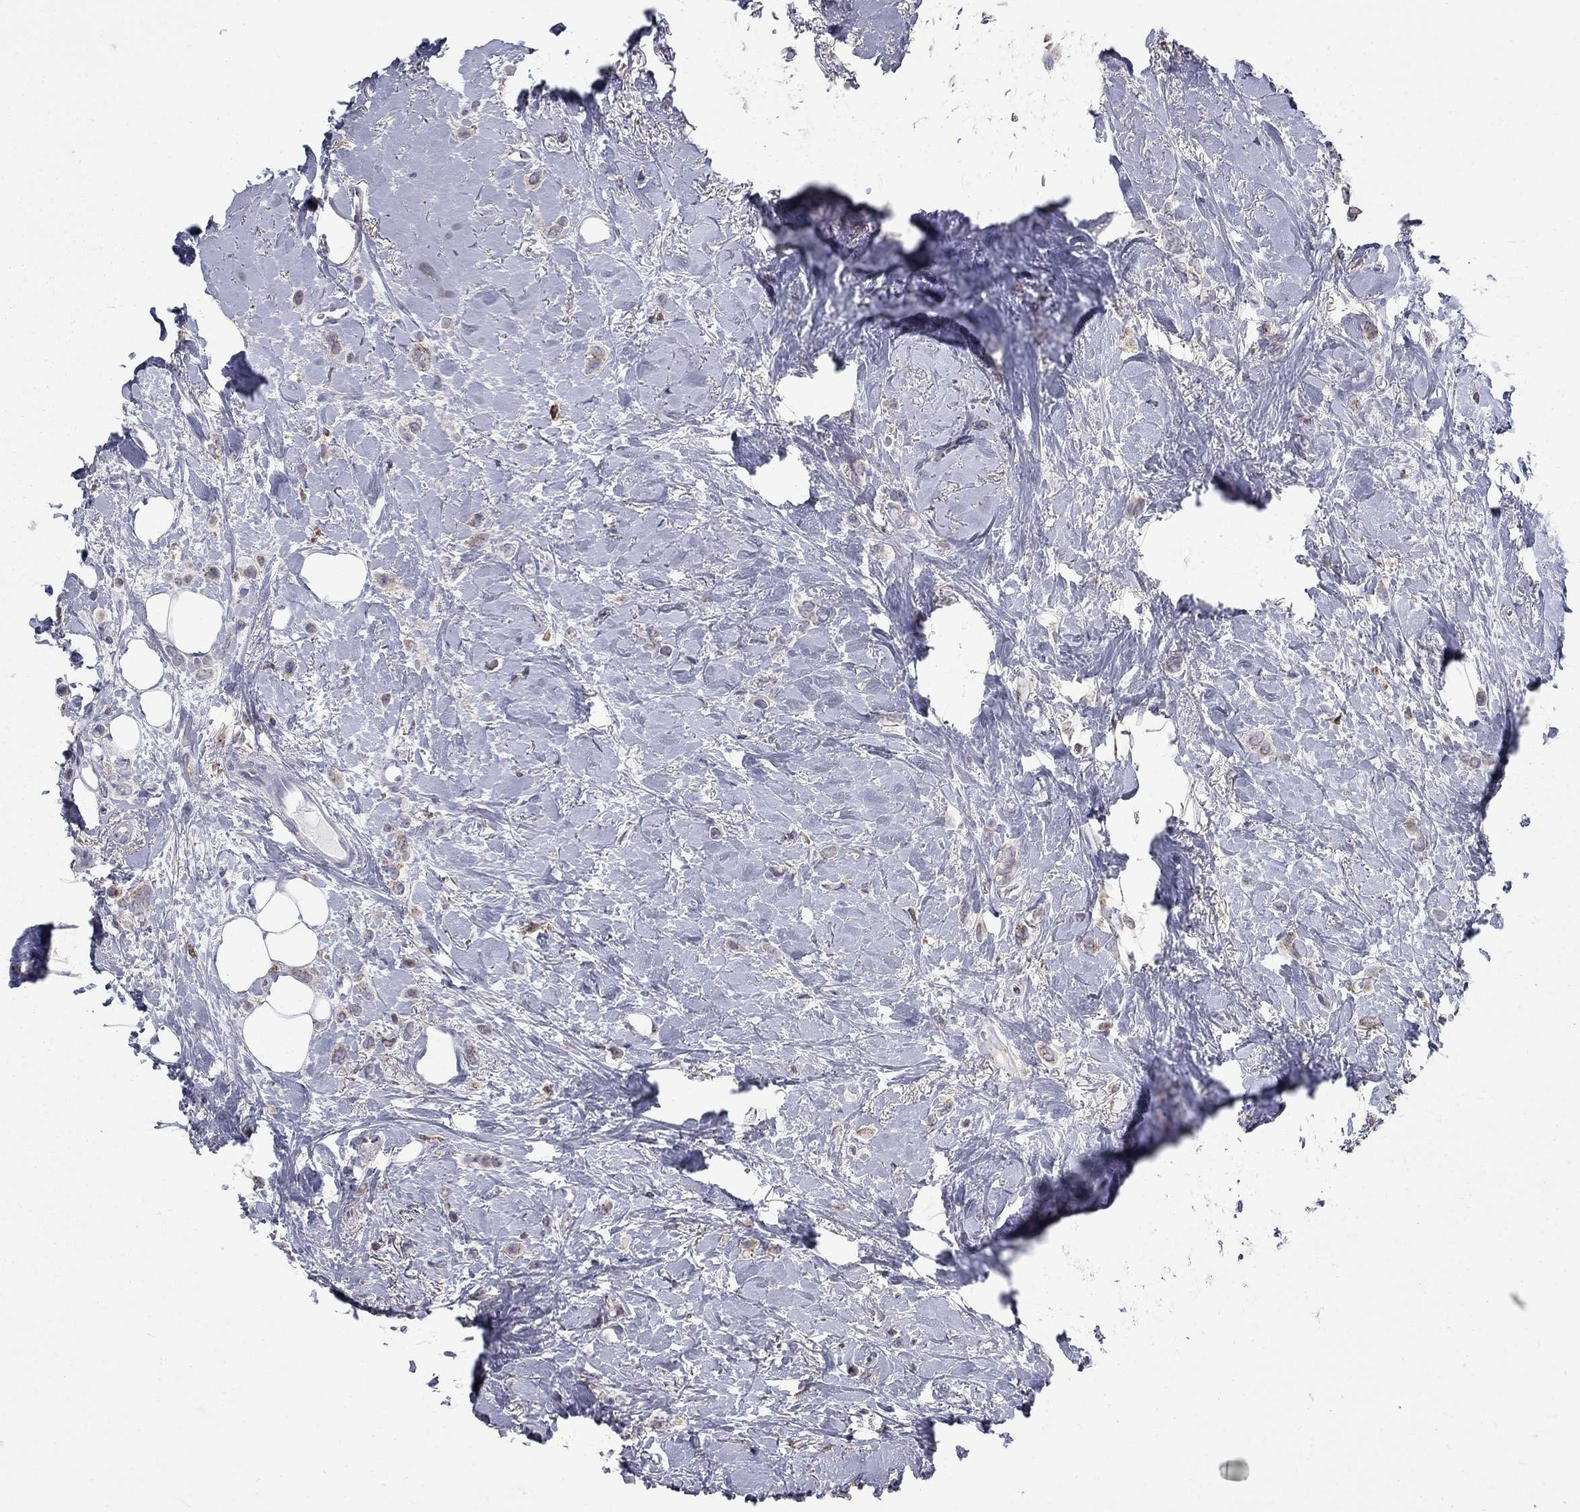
{"staining": {"intensity": "moderate", "quantity": "<25%", "location": "cytoplasmic/membranous"}, "tissue": "breast cancer", "cell_type": "Tumor cells", "image_type": "cancer", "snomed": [{"axis": "morphology", "description": "Lobular carcinoma"}, {"axis": "topography", "description": "Breast"}], "caption": "IHC staining of breast cancer (lobular carcinoma), which shows low levels of moderate cytoplasmic/membranous staining in approximately <25% of tumor cells indicating moderate cytoplasmic/membranous protein staining. The staining was performed using DAB (brown) for protein detection and nuclei were counterstained in hematoxylin (blue).", "gene": "KIAA0319L", "patient": {"sex": "female", "age": 66}}